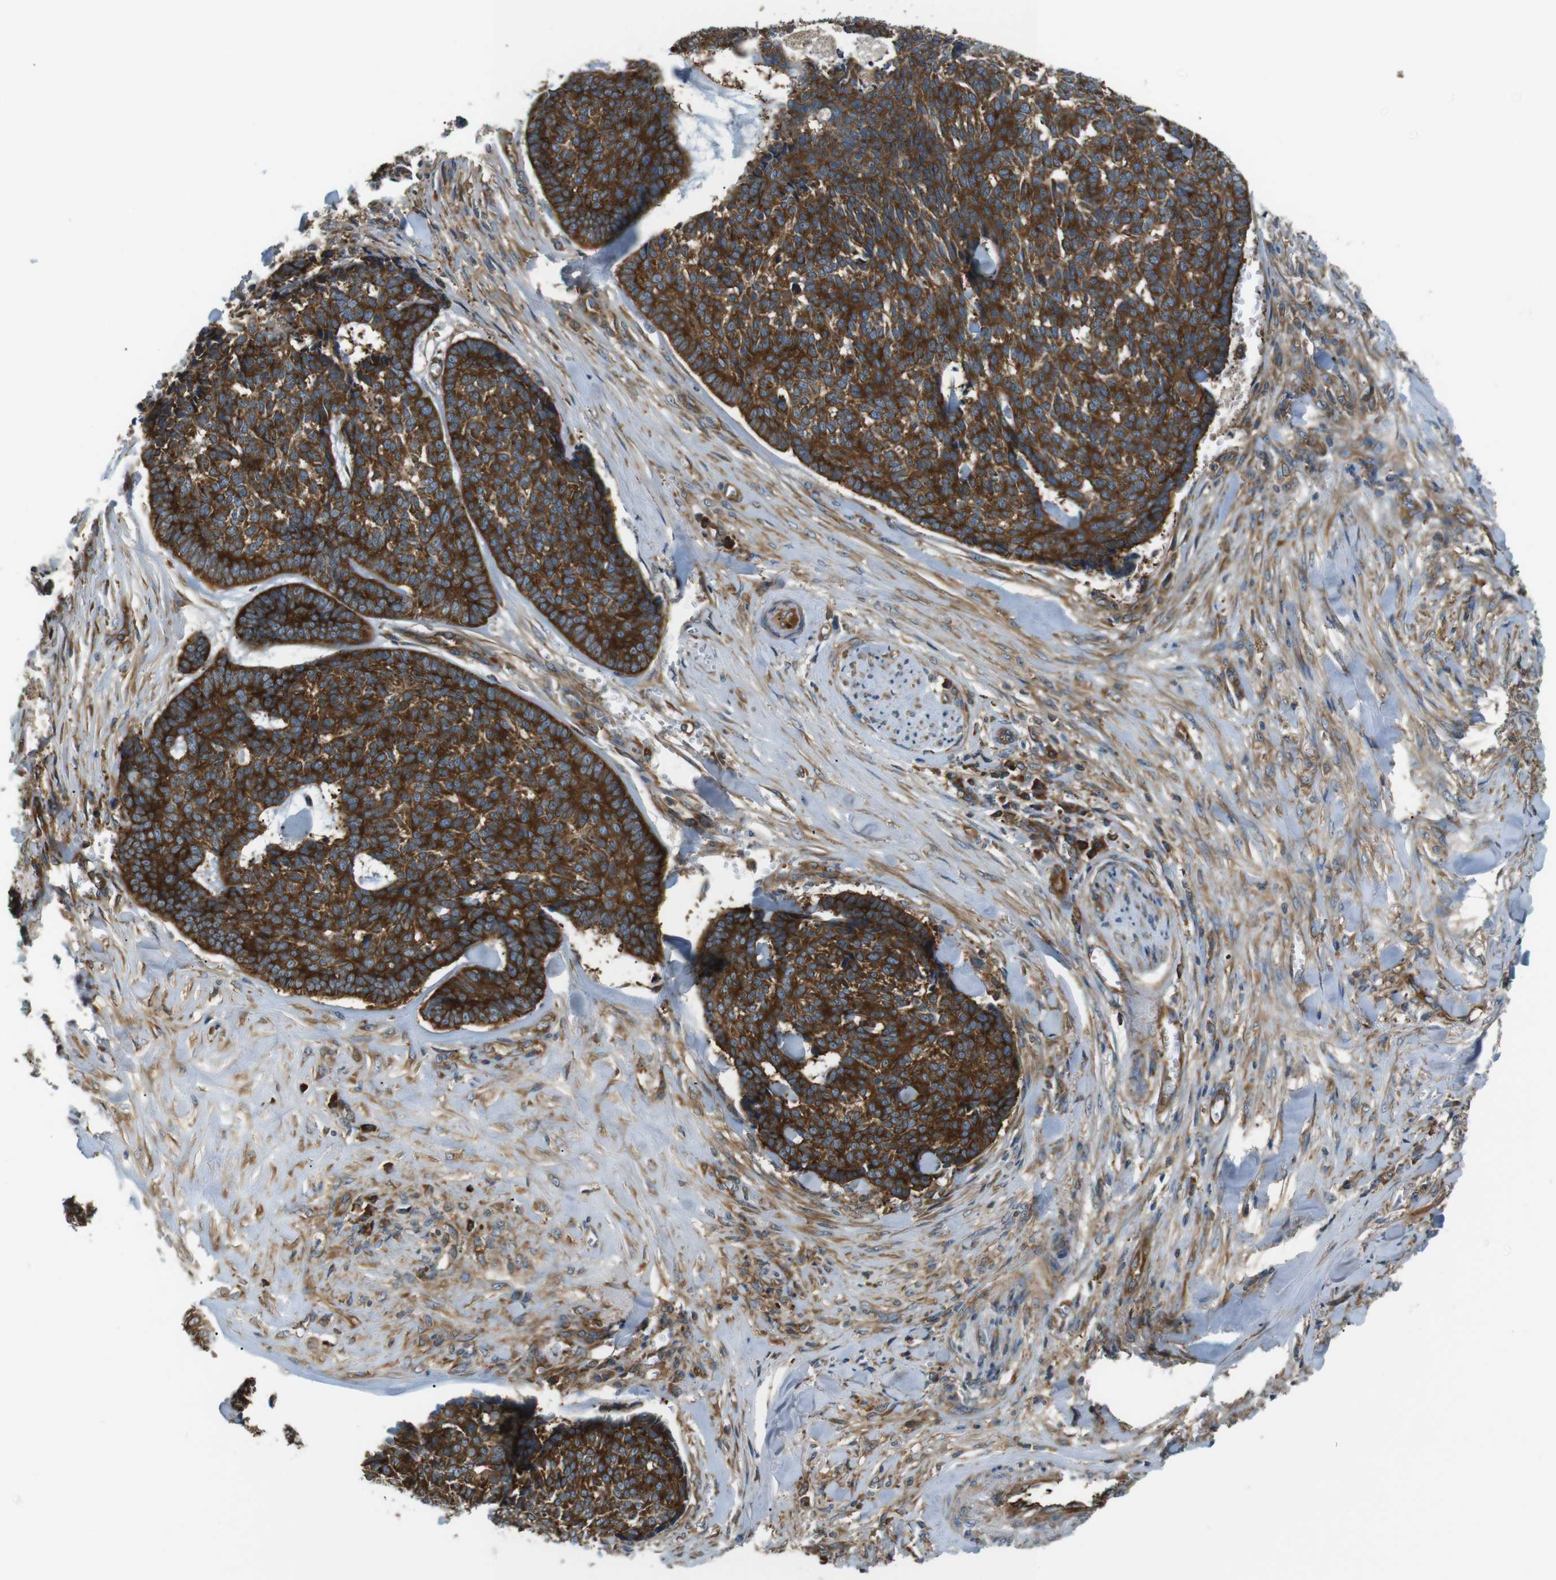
{"staining": {"intensity": "strong", "quantity": "25%-75%", "location": "cytoplasmic/membranous"}, "tissue": "skin cancer", "cell_type": "Tumor cells", "image_type": "cancer", "snomed": [{"axis": "morphology", "description": "Basal cell carcinoma"}, {"axis": "topography", "description": "Skin"}], "caption": "Human basal cell carcinoma (skin) stained with a protein marker reveals strong staining in tumor cells.", "gene": "TSC1", "patient": {"sex": "male", "age": 84}}